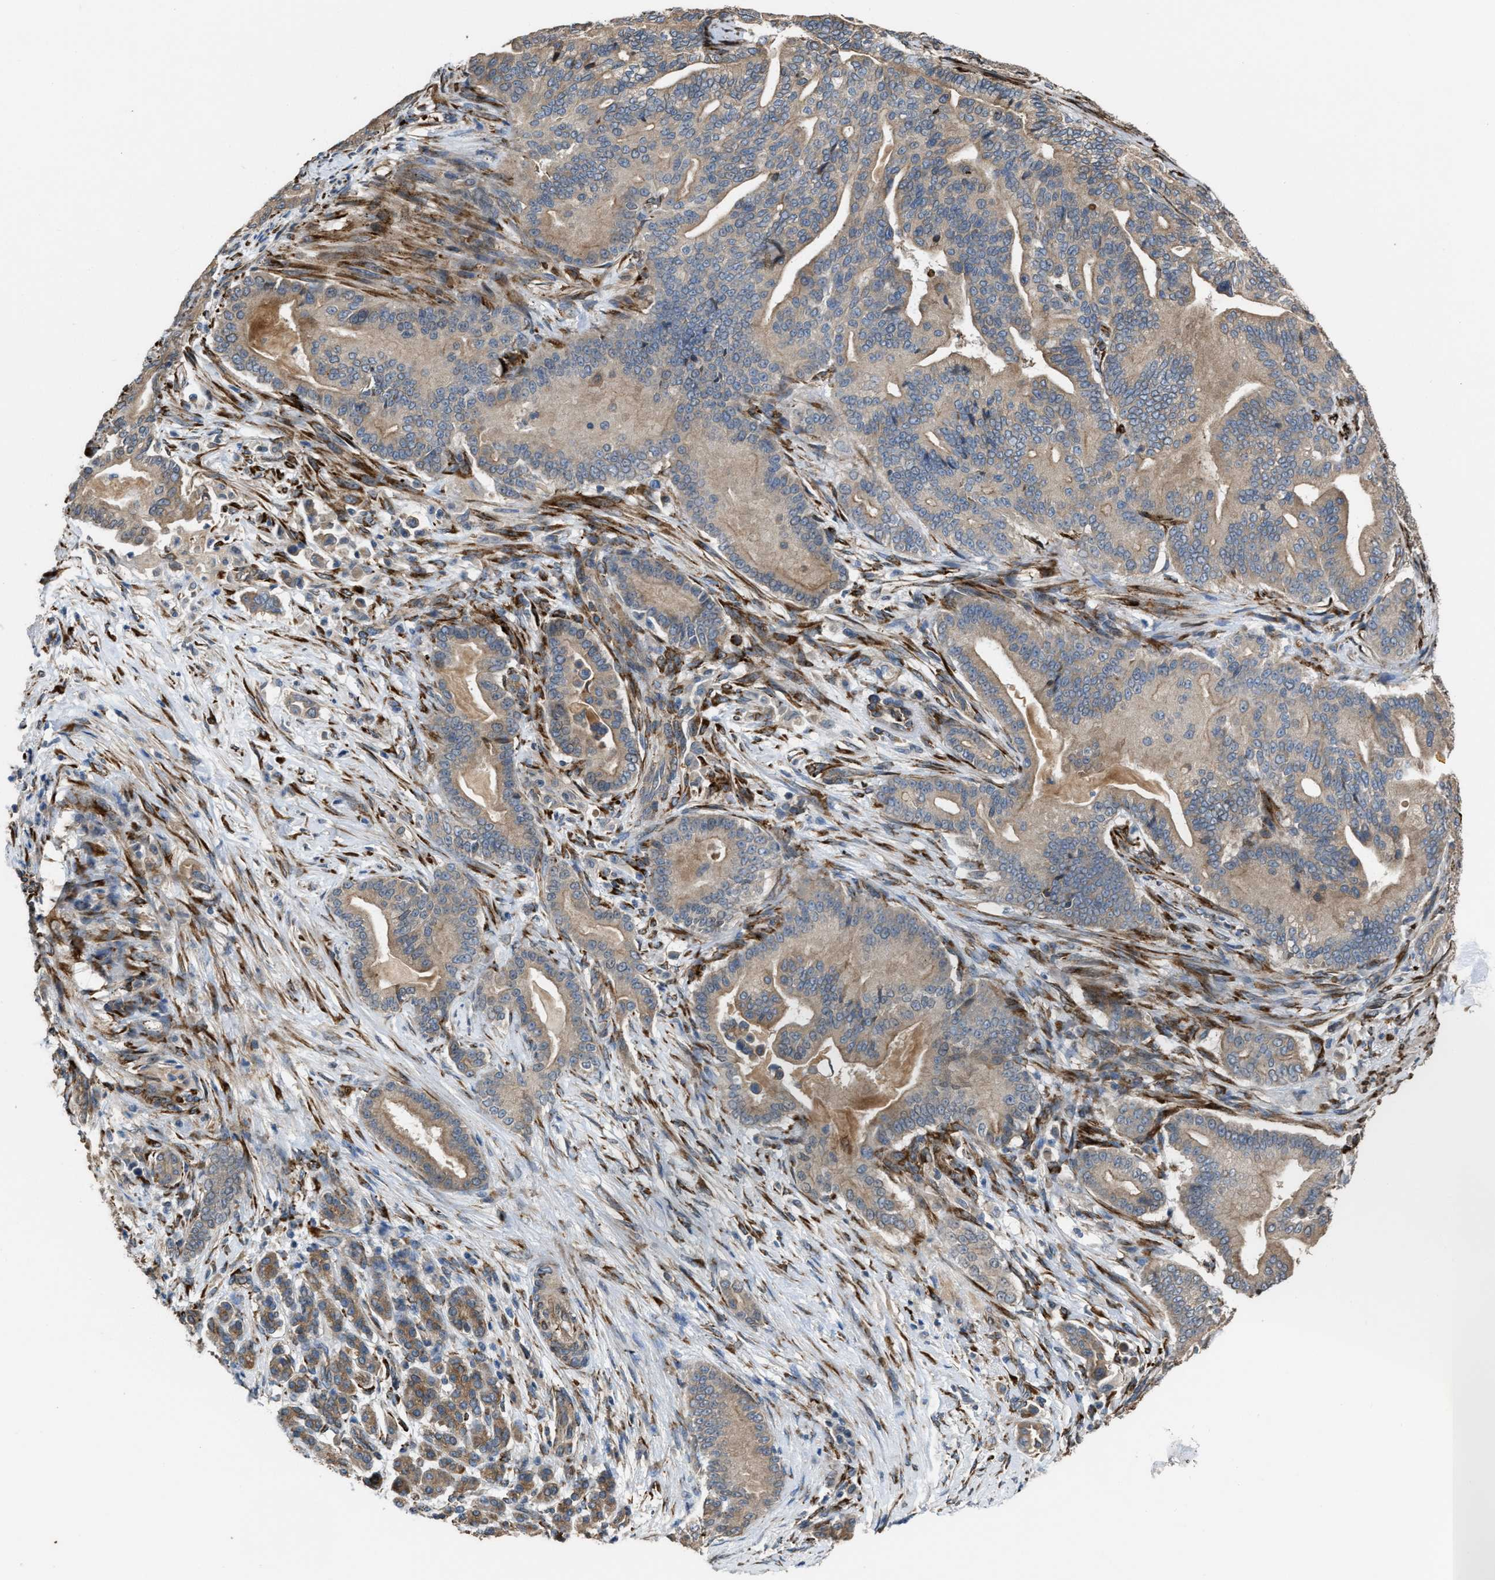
{"staining": {"intensity": "moderate", "quantity": ">75%", "location": "cytoplasmic/membranous"}, "tissue": "pancreatic cancer", "cell_type": "Tumor cells", "image_type": "cancer", "snomed": [{"axis": "morphology", "description": "Normal tissue, NOS"}, {"axis": "morphology", "description": "Adenocarcinoma, NOS"}, {"axis": "topography", "description": "Pancreas"}], "caption": "Pancreatic cancer (adenocarcinoma) stained with immunohistochemistry (IHC) demonstrates moderate cytoplasmic/membranous staining in about >75% of tumor cells.", "gene": "SELENOM", "patient": {"sex": "male", "age": 63}}